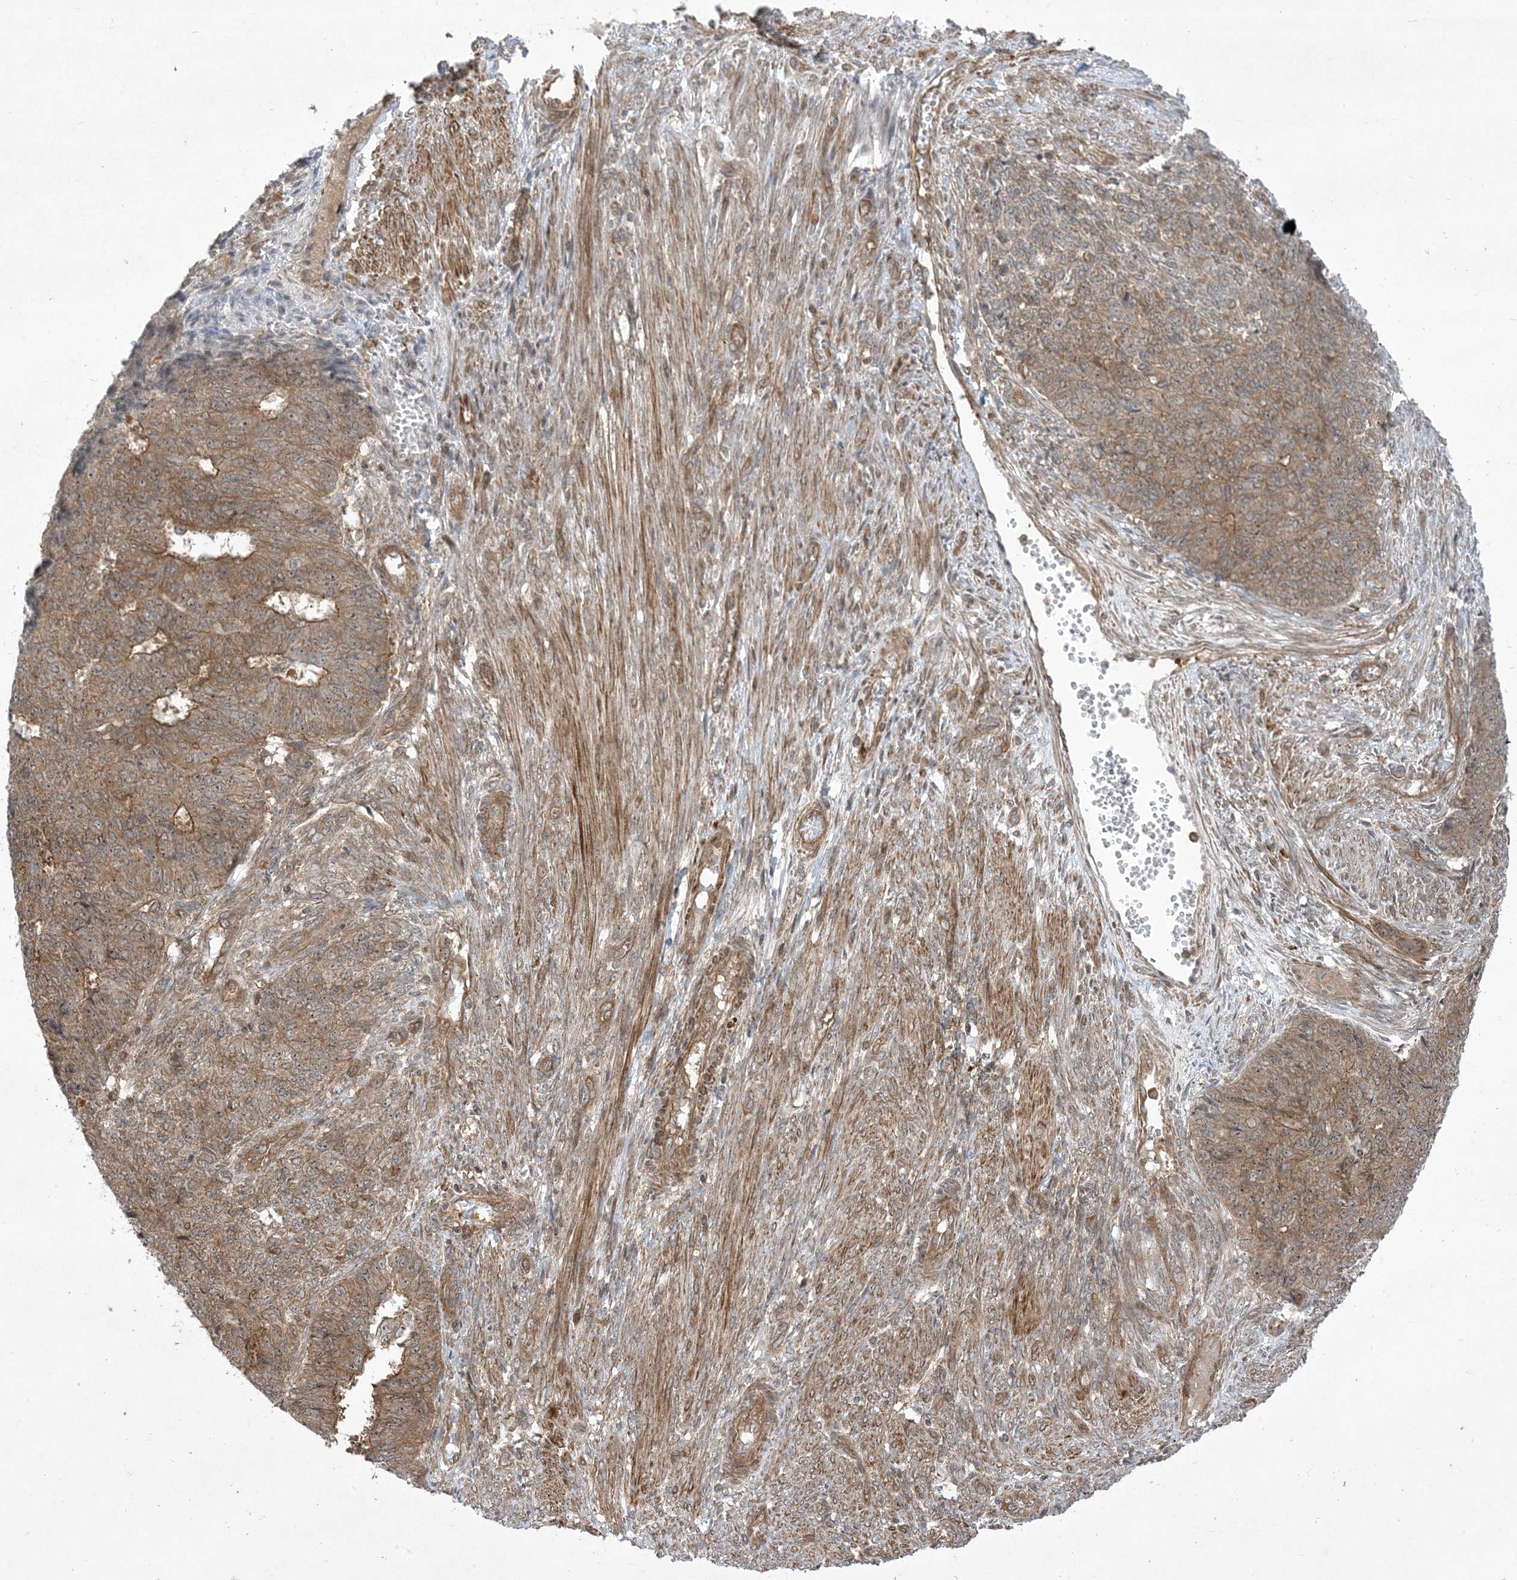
{"staining": {"intensity": "moderate", "quantity": ">75%", "location": "cytoplasmic/membranous,nuclear"}, "tissue": "endometrial cancer", "cell_type": "Tumor cells", "image_type": "cancer", "snomed": [{"axis": "morphology", "description": "Adenocarcinoma, NOS"}, {"axis": "topography", "description": "Endometrium"}], "caption": "About >75% of tumor cells in human adenocarcinoma (endometrial) reveal moderate cytoplasmic/membranous and nuclear protein positivity as visualized by brown immunohistochemical staining.", "gene": "SOGA3", "patient": {"sex": "female", "age": 32}}